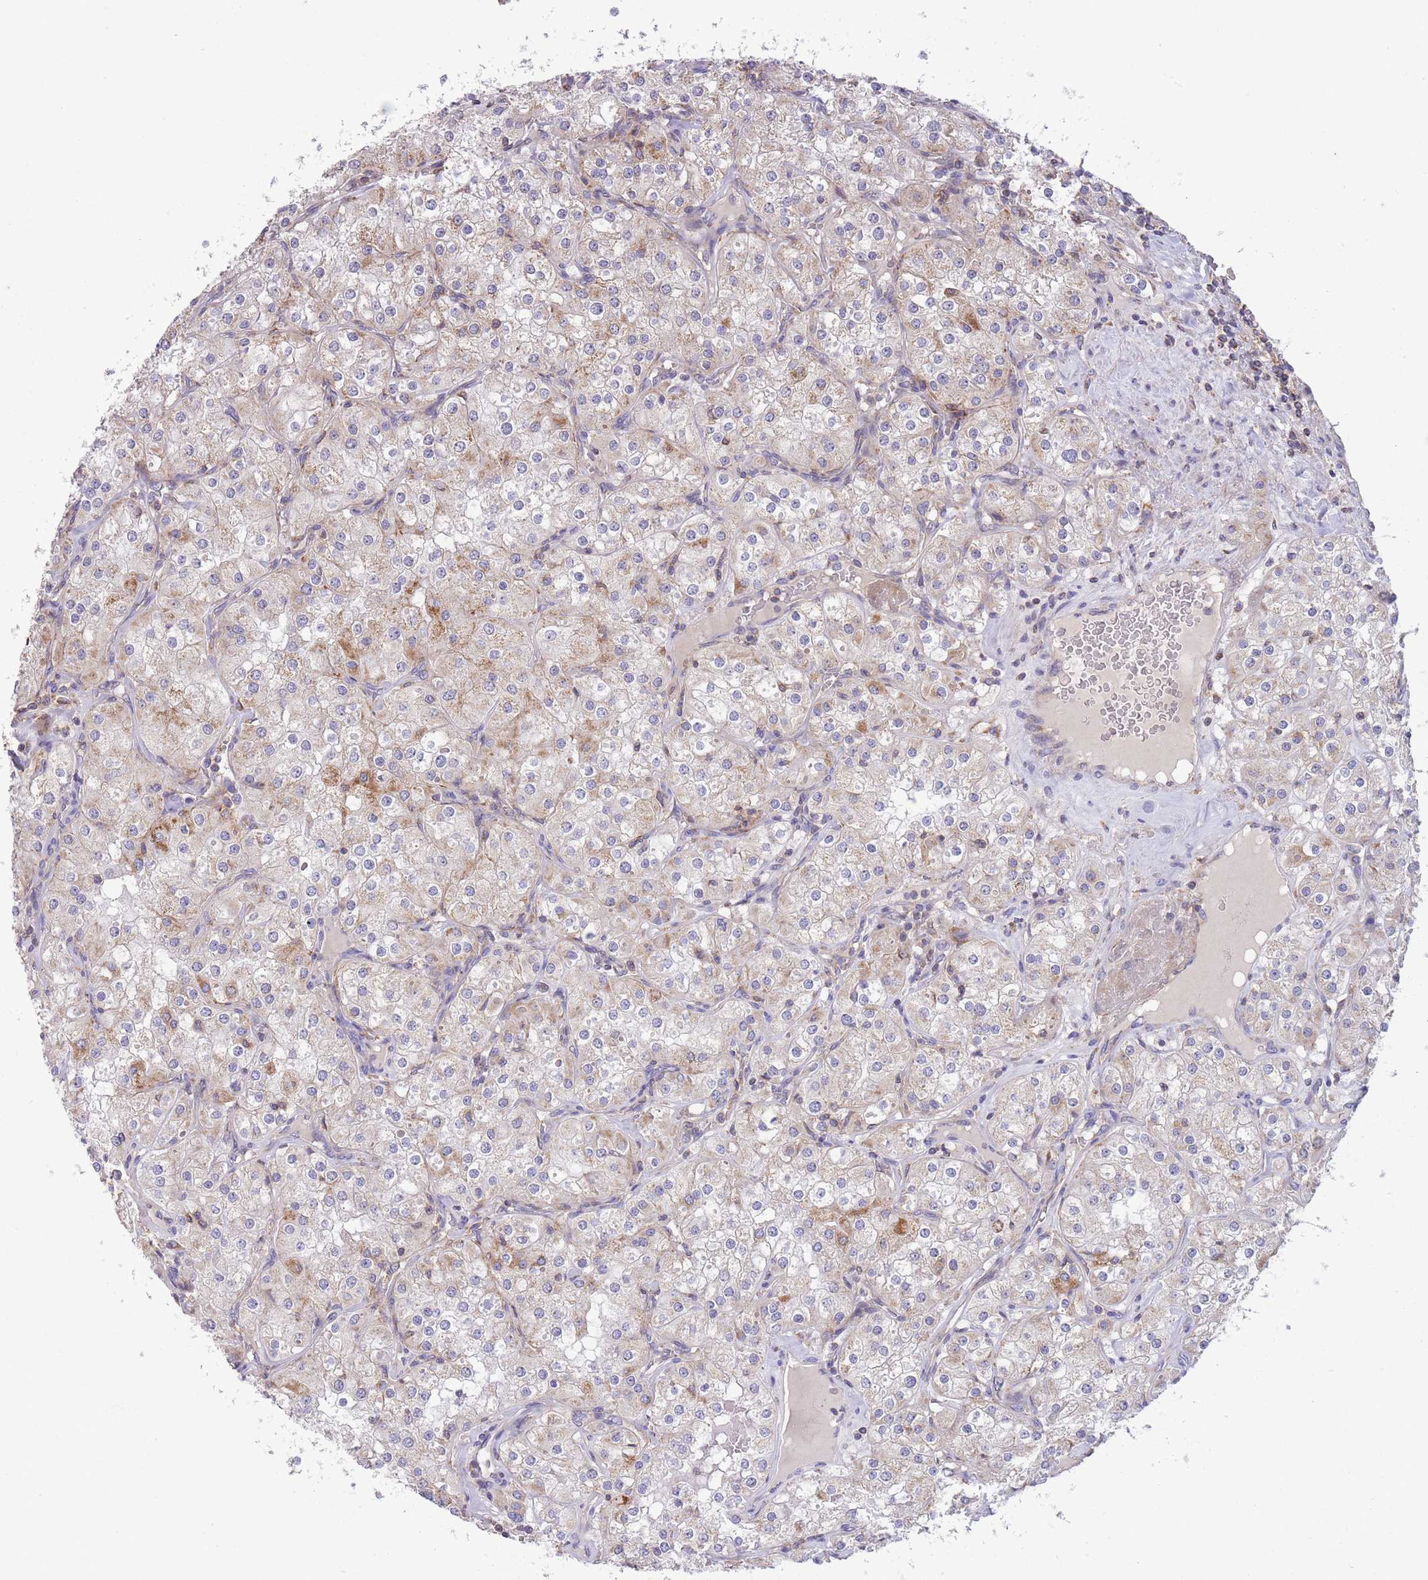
{"staining": {"intensity": "moderate", "quantity": "<25%", "location": "cytoplasmic/membranous"}, "tissue": "renal cancer", "cell_type": "Tumor cells", "image_type": "cancer", "snomed": [{"axis": "morphology", "description": "Adenocarcinoma, NOS"}, {"axis": "topography", "description": "Kidney"}], "caption": "This photomicrograph reveals adenocarcinoma (renal) stained with immunohistochemistry to label a protein in brown. The cytoplasmic/membranous of tumor cells show moderate positivity for the protein. Nuclei are counter-stained blue.", "gene": "SLC25A42", "patient": {"sex": "male", "age": 77}}